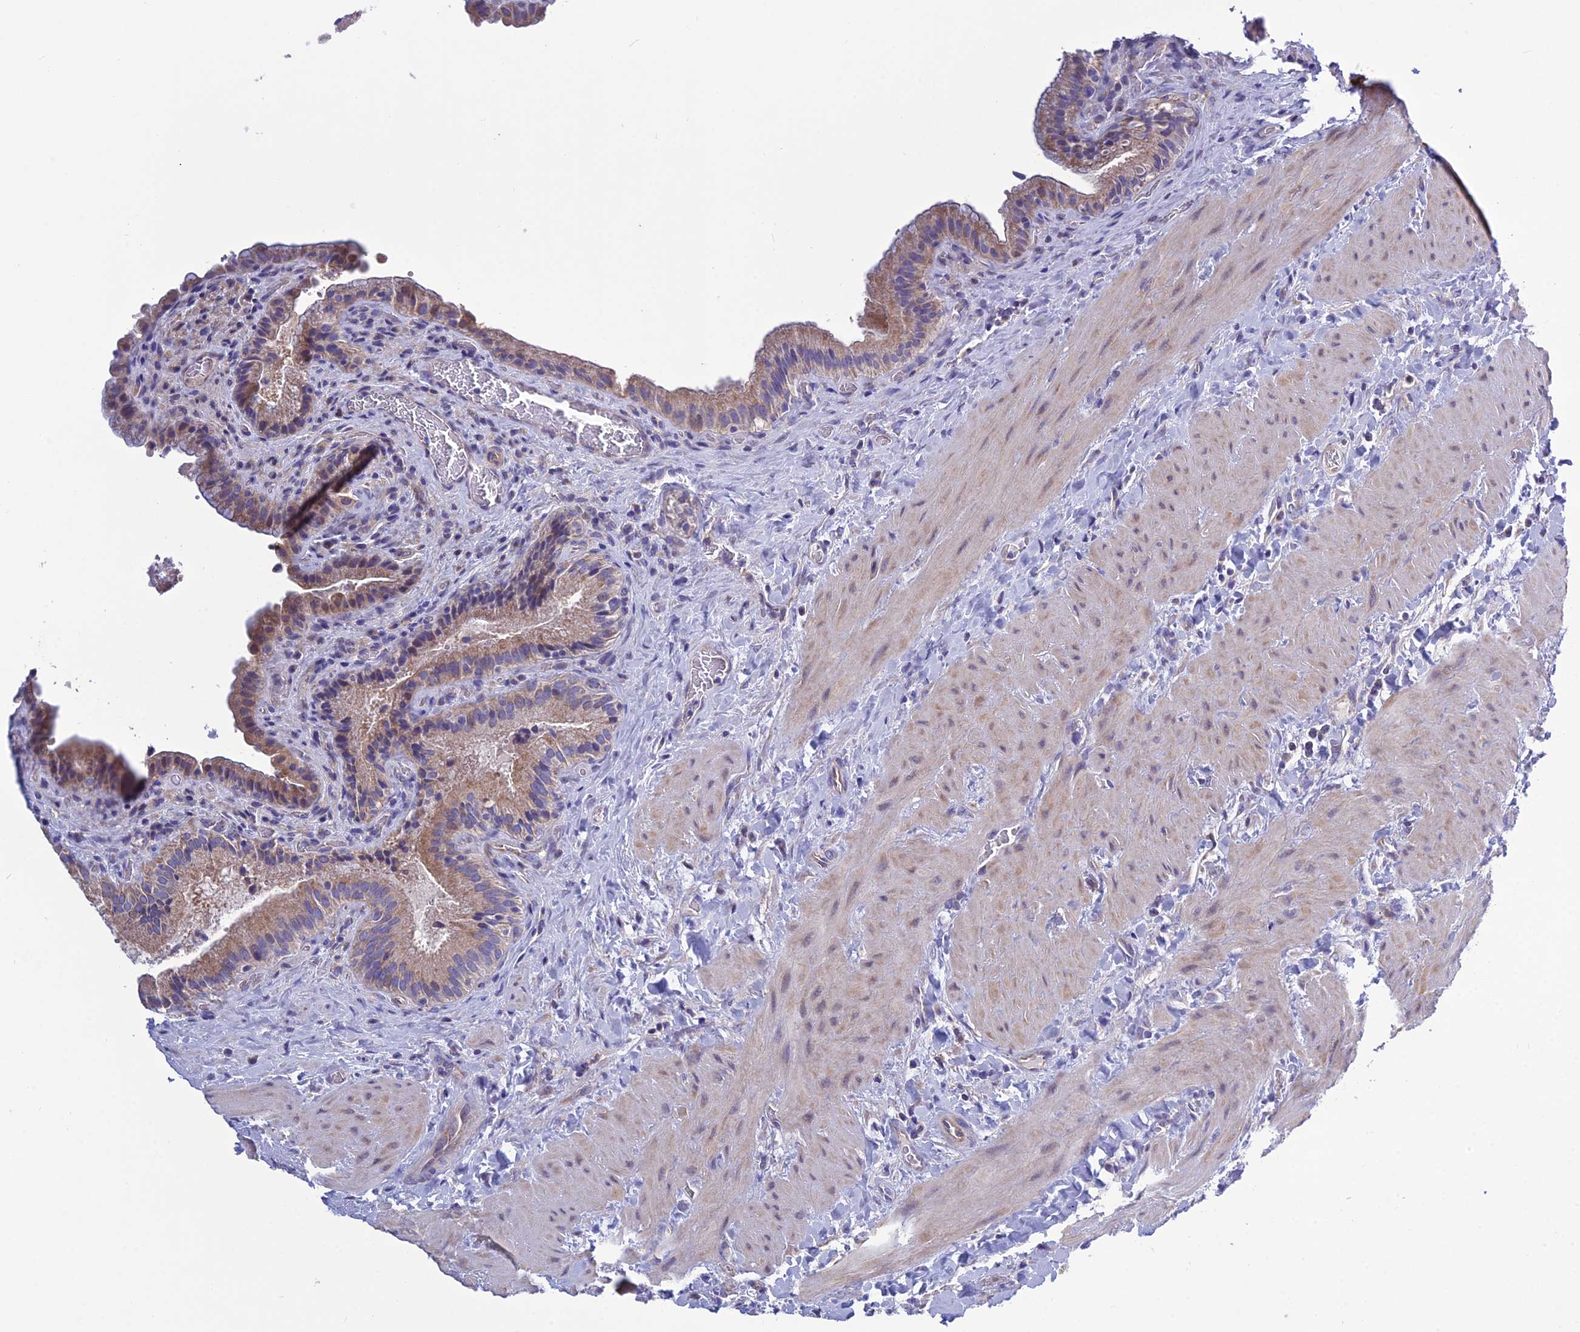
{"staining": {"intensity": "moderate", "quantity": "25%-75%", "location": "cytoplasmic/membranous"}, "tissue": "gallbladder", "cell_type": "Glandular cells", "image_type": "normal", "snomed": [{"axis": "morphology", "description": "Normal tissue, NOS"}, {"axis": "topography", "description": "Gallbladder"}], "caption": "Moderate cytoplasmic/membranous protein positivity is appreciated in about 25%-75% of glandular cells in gallbladder. The staining is performed using DAB (3,3'-diaminobenzidine) brown chromogen to label protein expression. The nuclei are counter-stained blue using hematoxylin.", "gene": "BHMT2", "patient": {"sex": "male", "age": 24}}